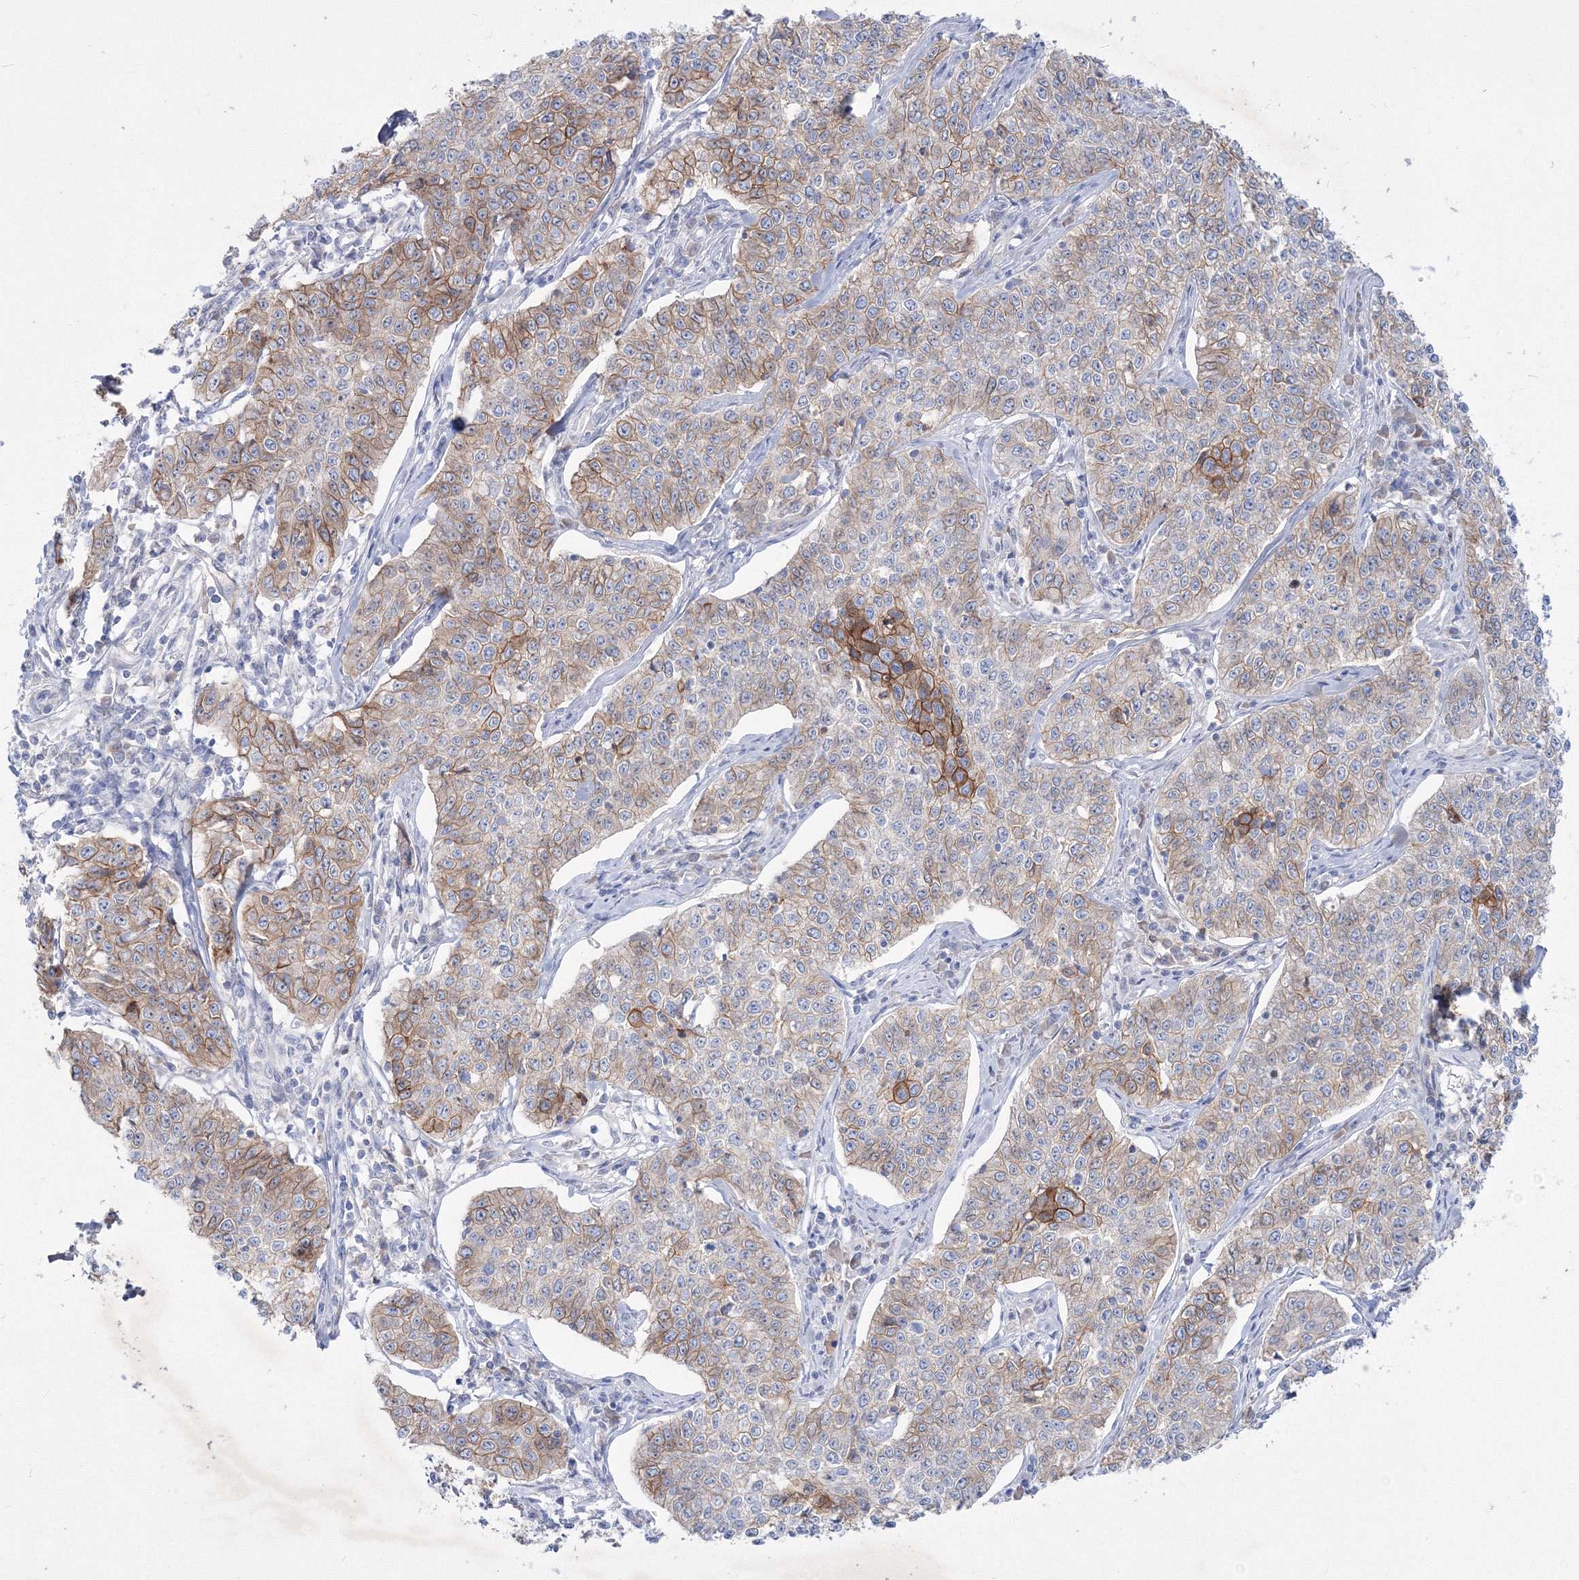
{"staining": {"intensity": "moderate", "quantity": ">75%", "location": "cytoplasmic/membranous"}, "tissue": "cervical cancer", "cell_type": "Tumor cells", "image_type": "cancer", "snomed": [{"axis": "morphology", "description": "Squamous cell carcinoma, NOS"}, {"axis": "topography", "description": "Cervix"}], "caption": "A histopathology image of squamous cell carcinoma (cervical) stained for a protein displays moderate cytoplasmic/membranous brown staining in tumor cells. (IHC, brightfield microscopy, high magnification).", "gene": "TMEM139", "patient": {"sex": "female", "age": 35}}